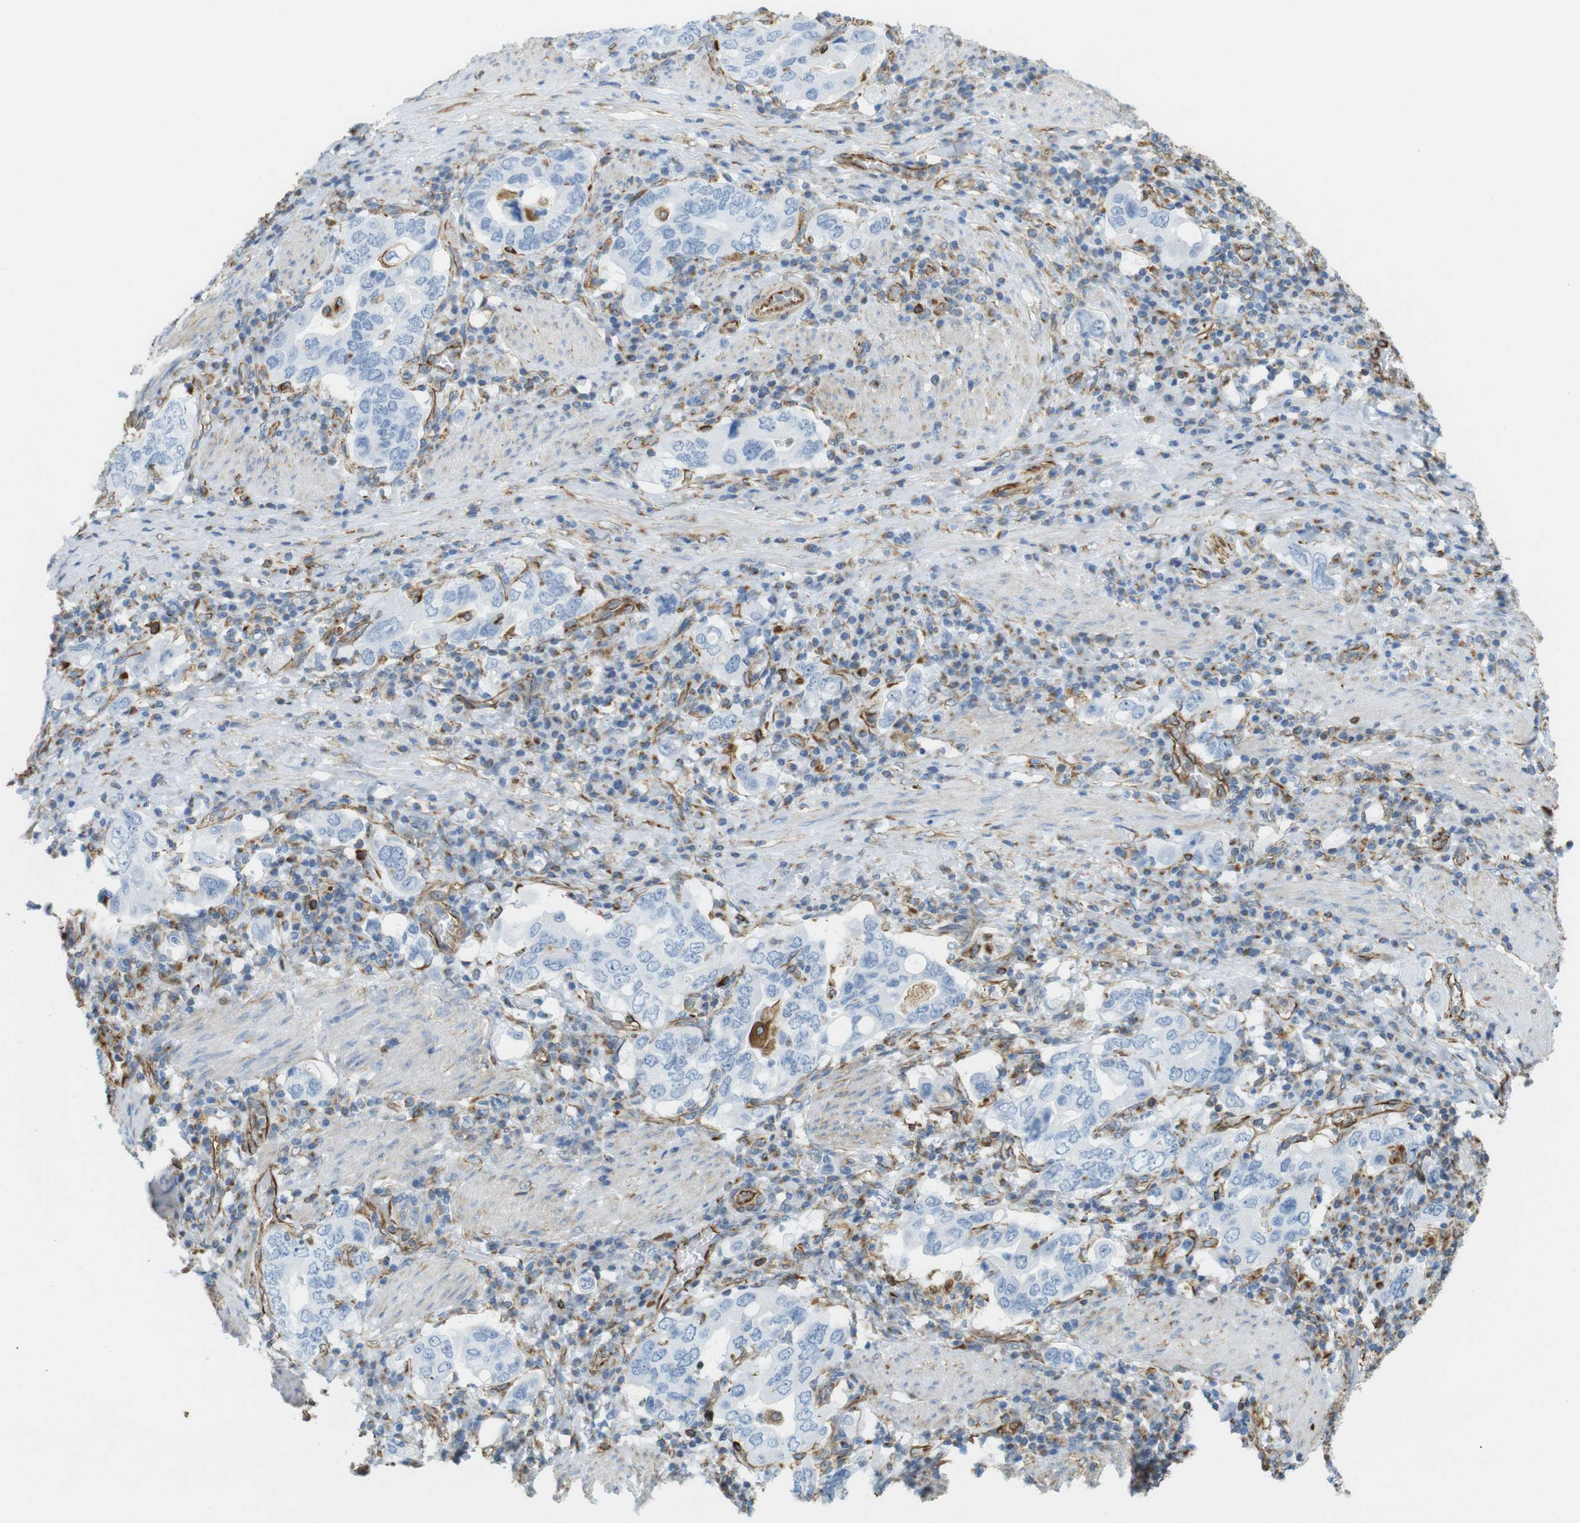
{"staining": {"intensity": "negative", "quantity": "none", "location": "none"}, "tissue": "stomach cancer", "cell_type": "Tumor cells", "image_type": "cancer", "snomed": [{"axis": "morphology", "description": "Adenocarcinoma, NOS"}, {"axis": "topography", "description": "Stomach, upper"}], "caption": "This photomicrograph is of stomach cancer (adenocarcinoma) stained with immunohistochemistry to label a protein in brown with the nuclei are counter-stained blue. There is no staining in tumor cells. (Stains: DAB IHC with hematoxylin counter stain, Microscopy: brightfield microscopy at high magnification).", "gene": "MS4A10", "patient": {"sex": "male", "age": 62}}